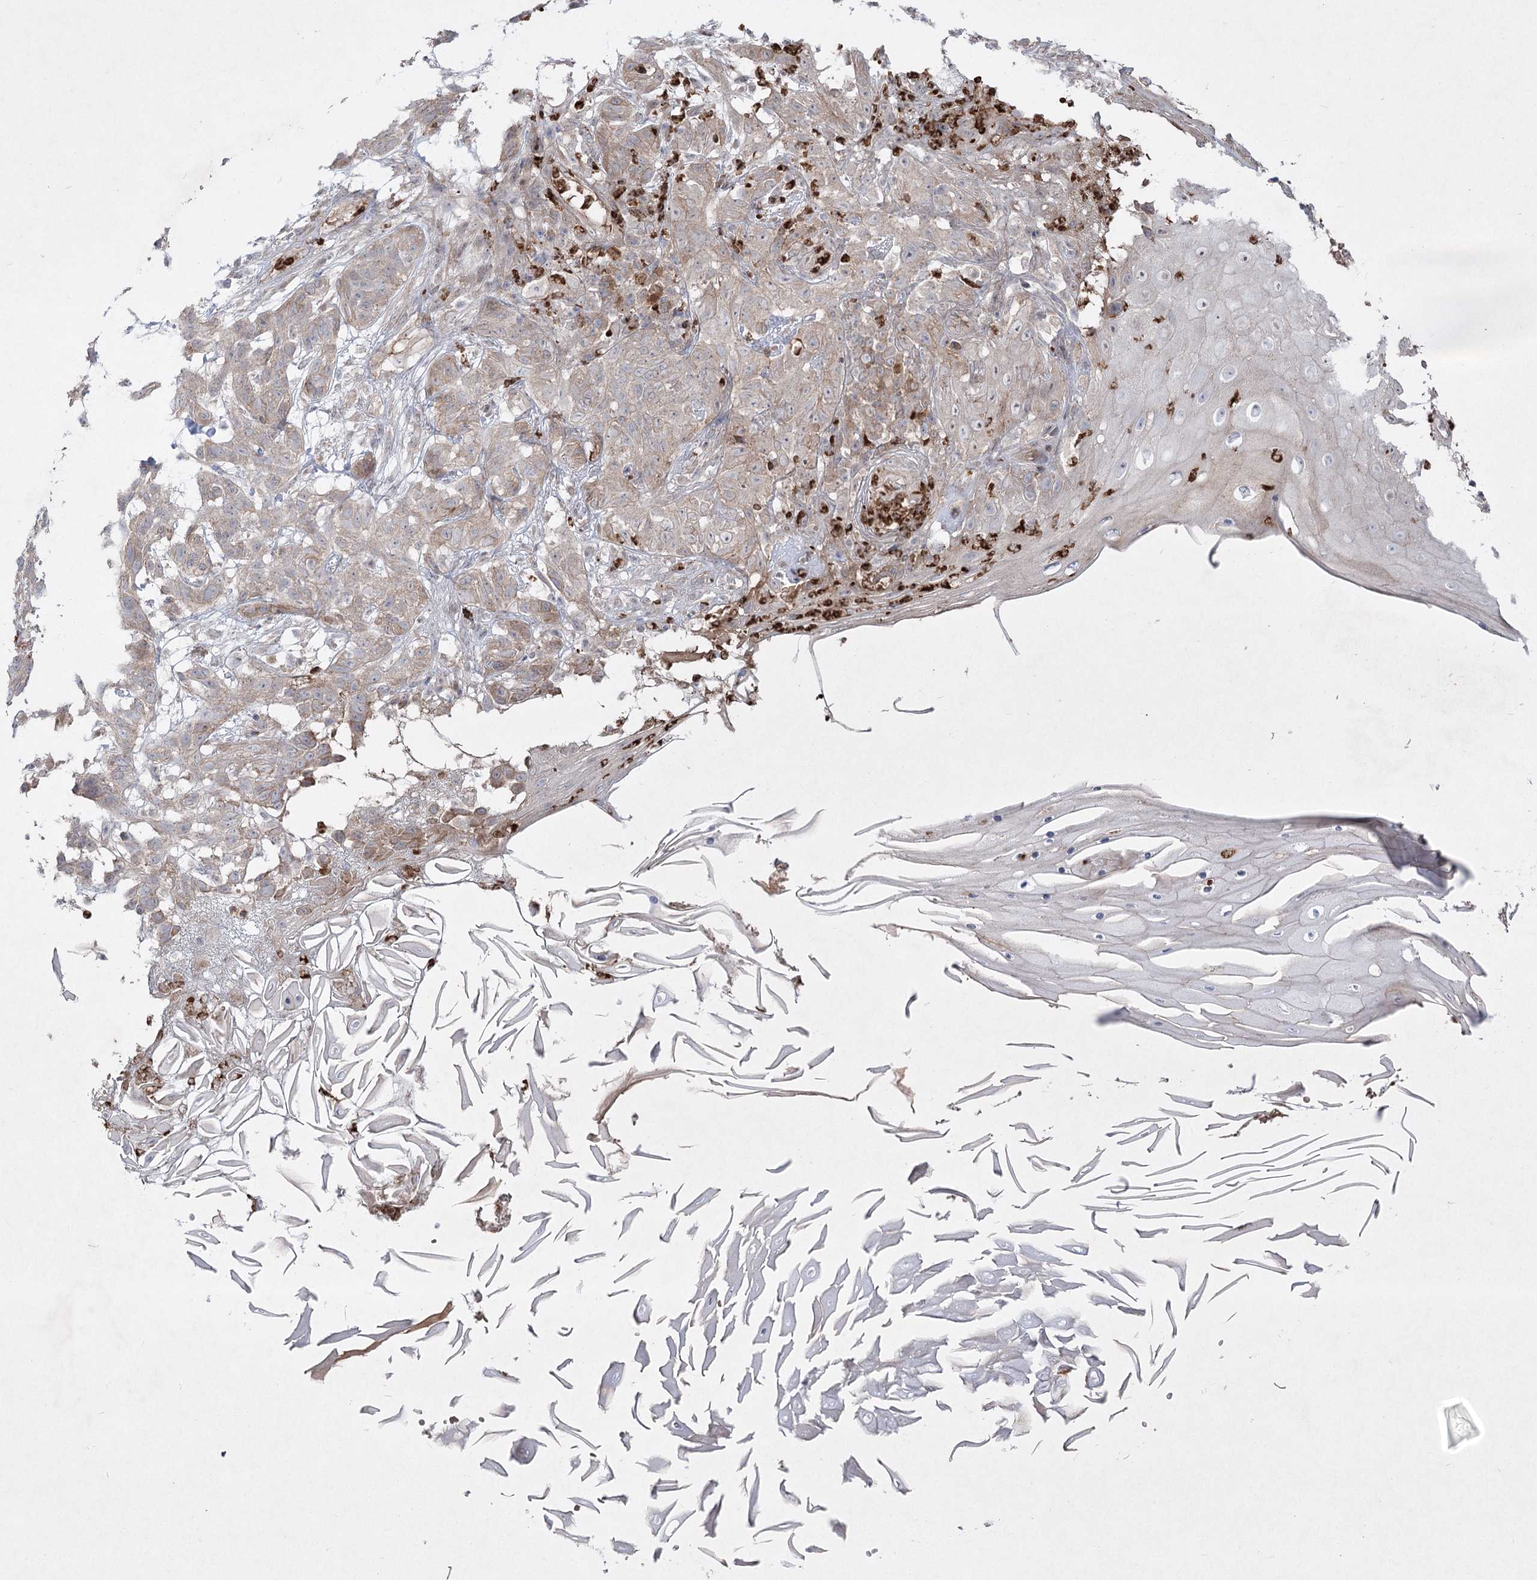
{"staining": {"intensity": "weak", "quantity": "<25%", "location": "cytoplasmic/membranous"}, "tissue": "skin cancer", "cell_type": "Tumor cells", "image_type": "cancer", "snomed": [{"axis": "morphology", "description": "Basal cell carcinoma"}, {"axis": "topography", "description": "Skin"}], "caption": "IHC photomicrograph of neoplastic tissue: skin cancer (basal cell carcinoma) stained with DAB (3,3'-diaminobenzidine) displays no significant protein staining in tumor cells.", "gene": "PLEKHA5", "patient": {"sex": "male", "age": 85}}